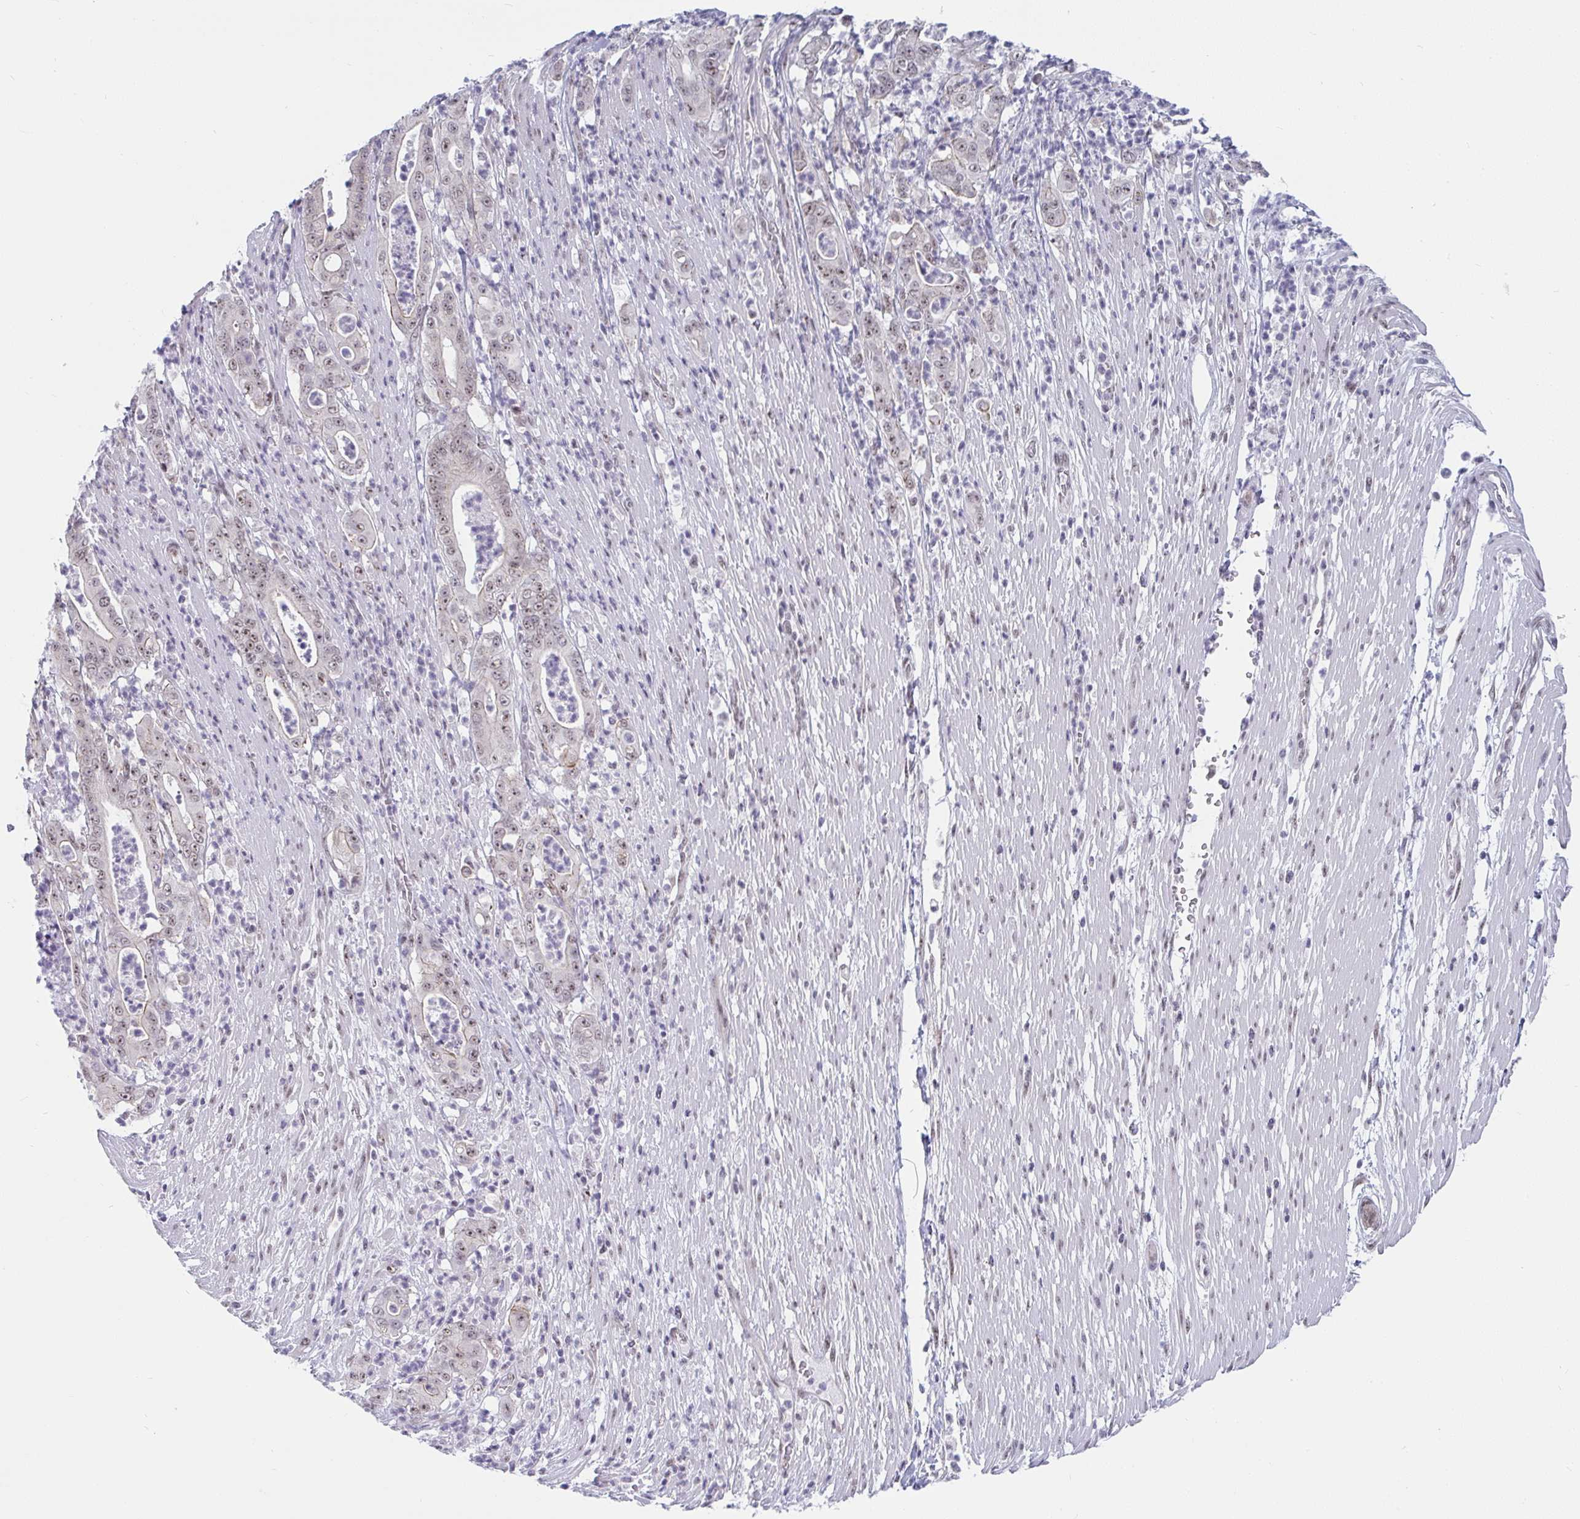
{"staining": {"intensity": "weak", "quantity": "25%-75%", "location": "nuclear"}, "tissue": "pancreatic cancer", "cell_type": "Tumor cells", "image_type": "cancer", "snomed": [{"axis": "morphology", "description": "Adenocarcinoma, NOS"}, {"axis": "topography", "description": "Pancreas"}], "caption": "Pancreatic cancer tissue demonstrates weak nuclear expression in approximately 25%-75% of tumor cells, visualized by immunohistochemistry.", "gene": "PRR14", "patient": {"sex": "male", "age": 71}}